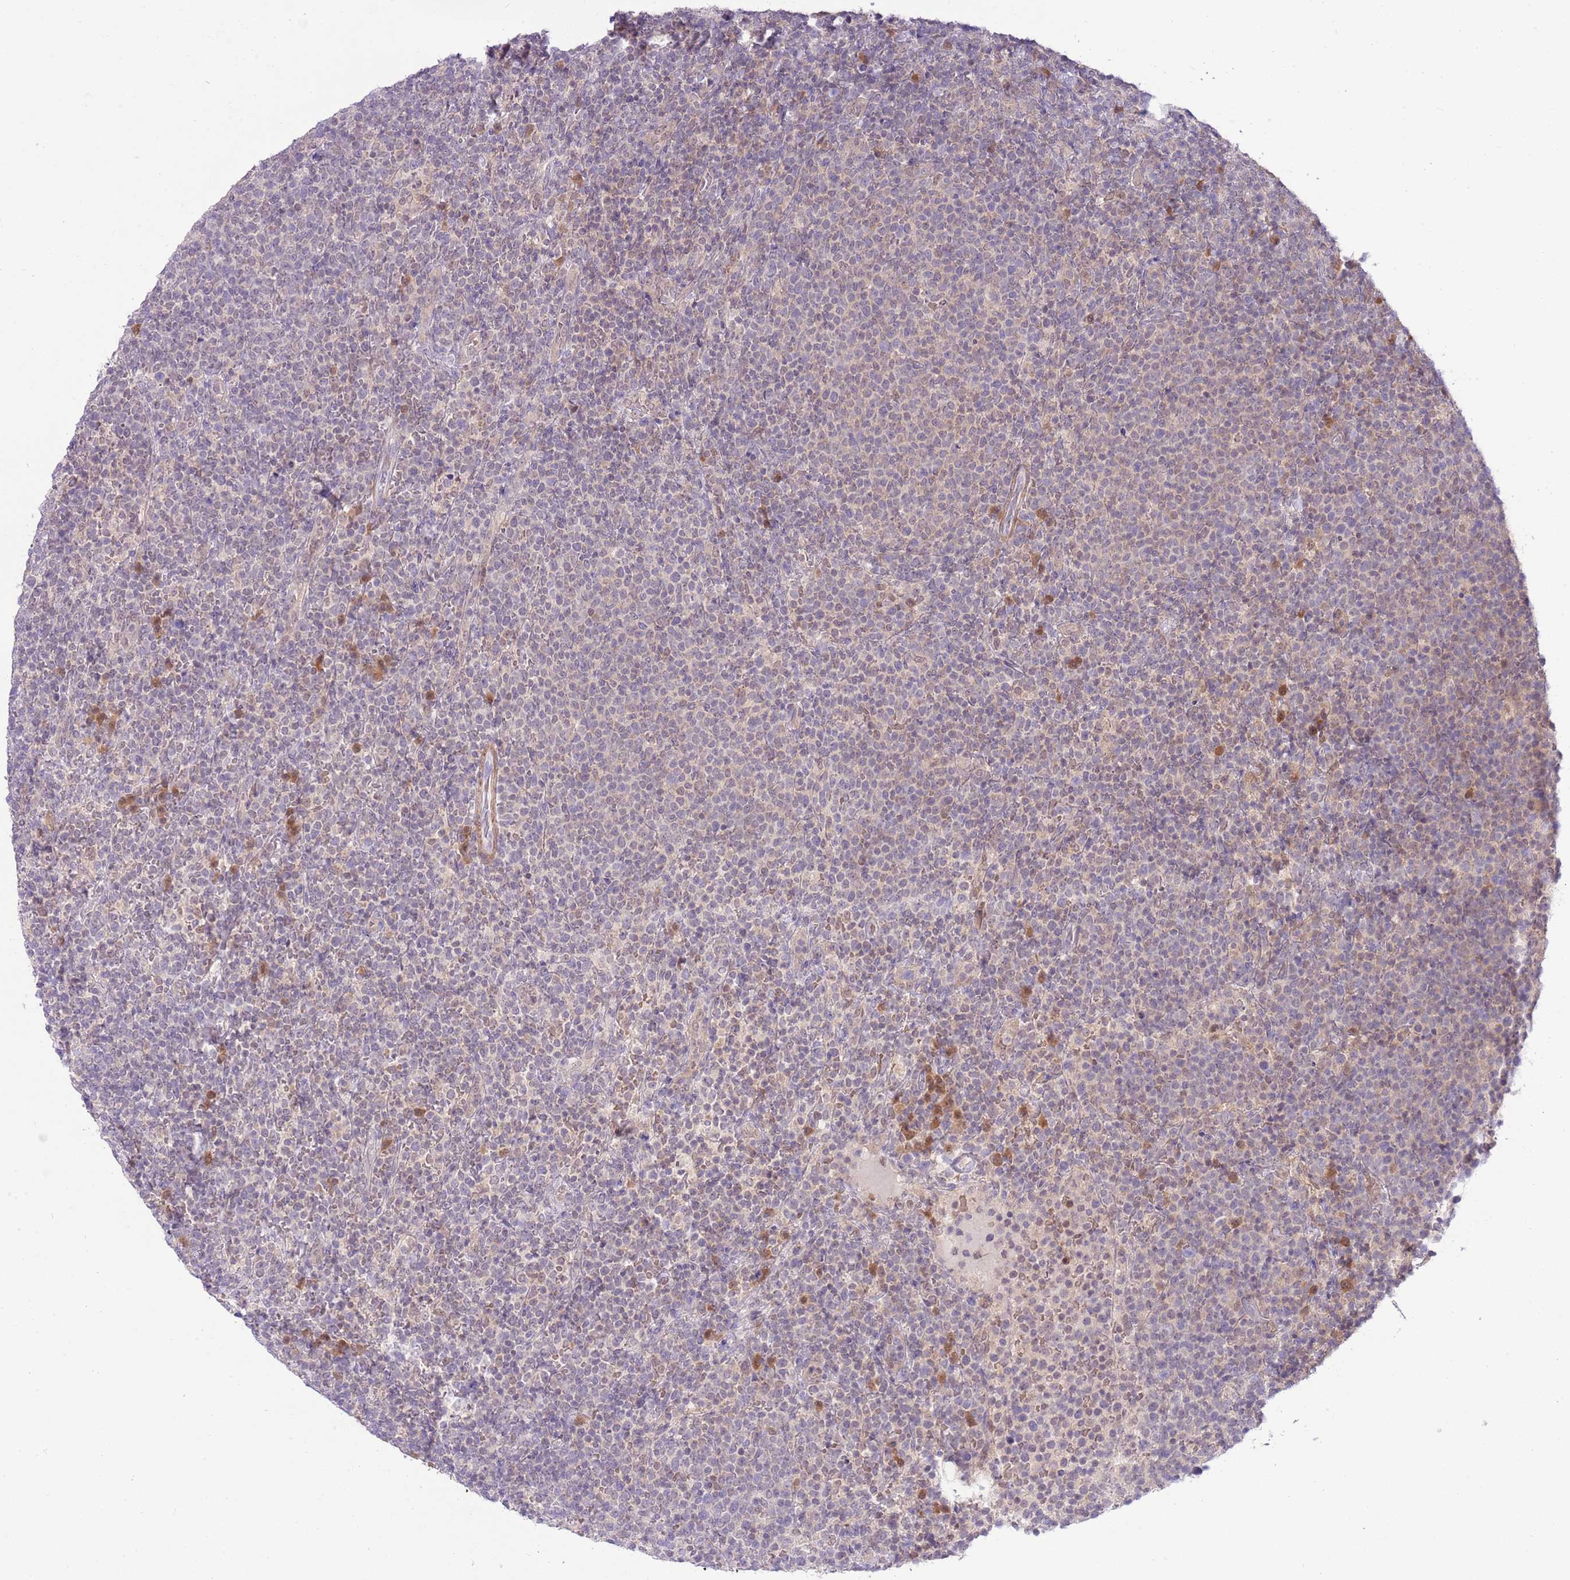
{"staining": {"intensity": "negative", "quantity": "none", "location": "none"}, "tissue": "lymphoma", "cell_type": "Tumor cells", "image_type": "cancer", "snomed": [{"axis": "morphology", "description": "Malignant lymphoma, non-Hodgkin's type, High grade"}, {"axis": "topography", "description": "Lymph node"}], "caption": "Tumor cells show no significant protein positivity in lymphoma.", "gene": "GALK2", "patient": {"sex": "male", "age": 61}}